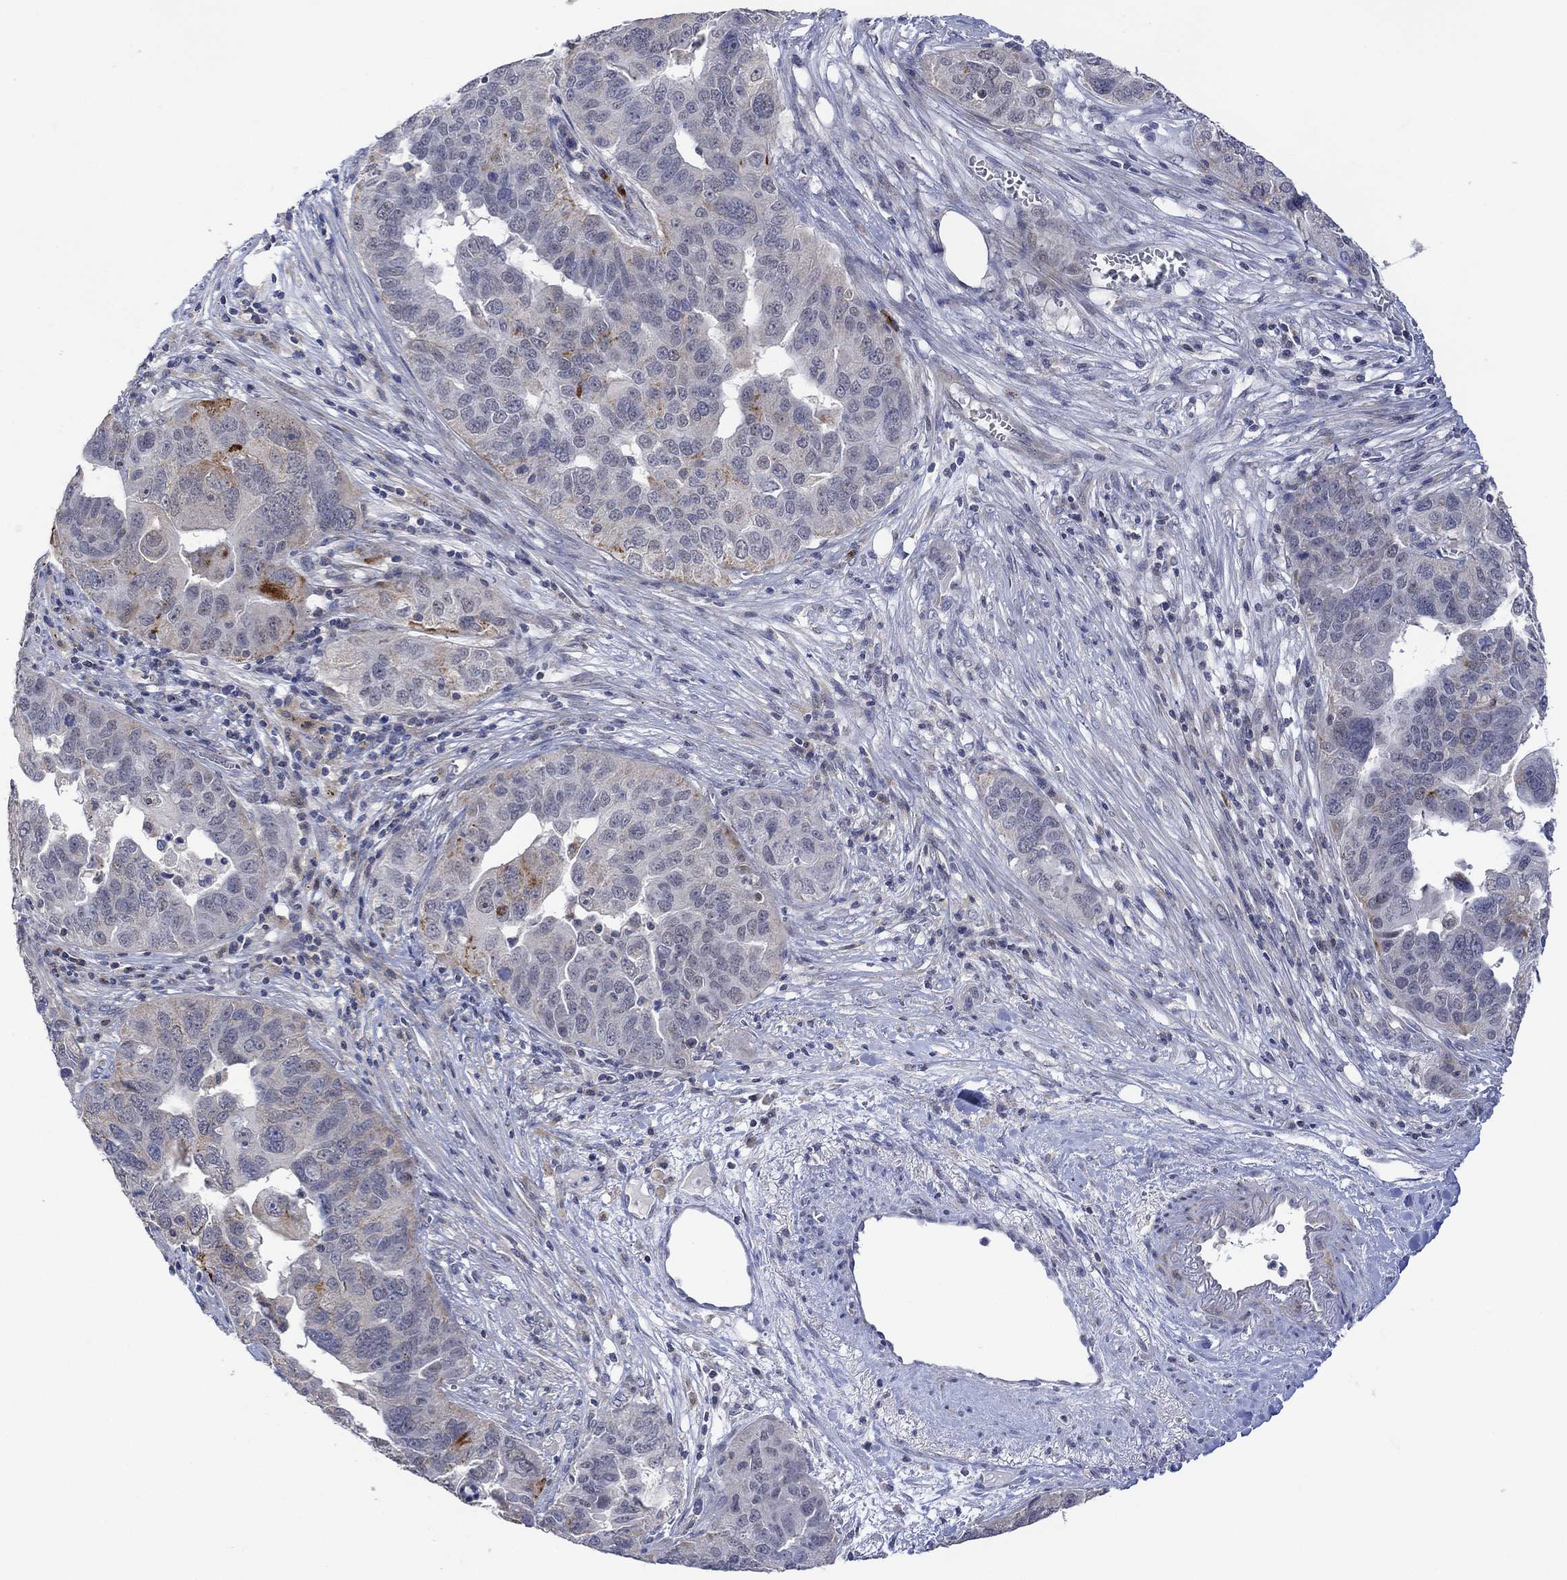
{"staining": {"intensity": "moderate", "quantity": "<25%", "location": "cytoplasmic/membranous"}, "tissue": "ovarian cancer", "cell_type": "Tumor cells", "image_type": "cancer", "snomed": [{"axis": "morphology", "description": "Carcinoma, endometroid"}, {"axis": "topography", "description": "Soft tissue"}, {"axis": "topography", "description": "Ovary"}], "caption": "About <25% of tumor cells in endometroid carcinoma (ovarian) demonstrate moderate cytoplasmic/membranous protein staining as visualized by brown immunohistochemical staining.", "gene": "SLC48A1", "patient": {"sex": "female", "age": 52}}